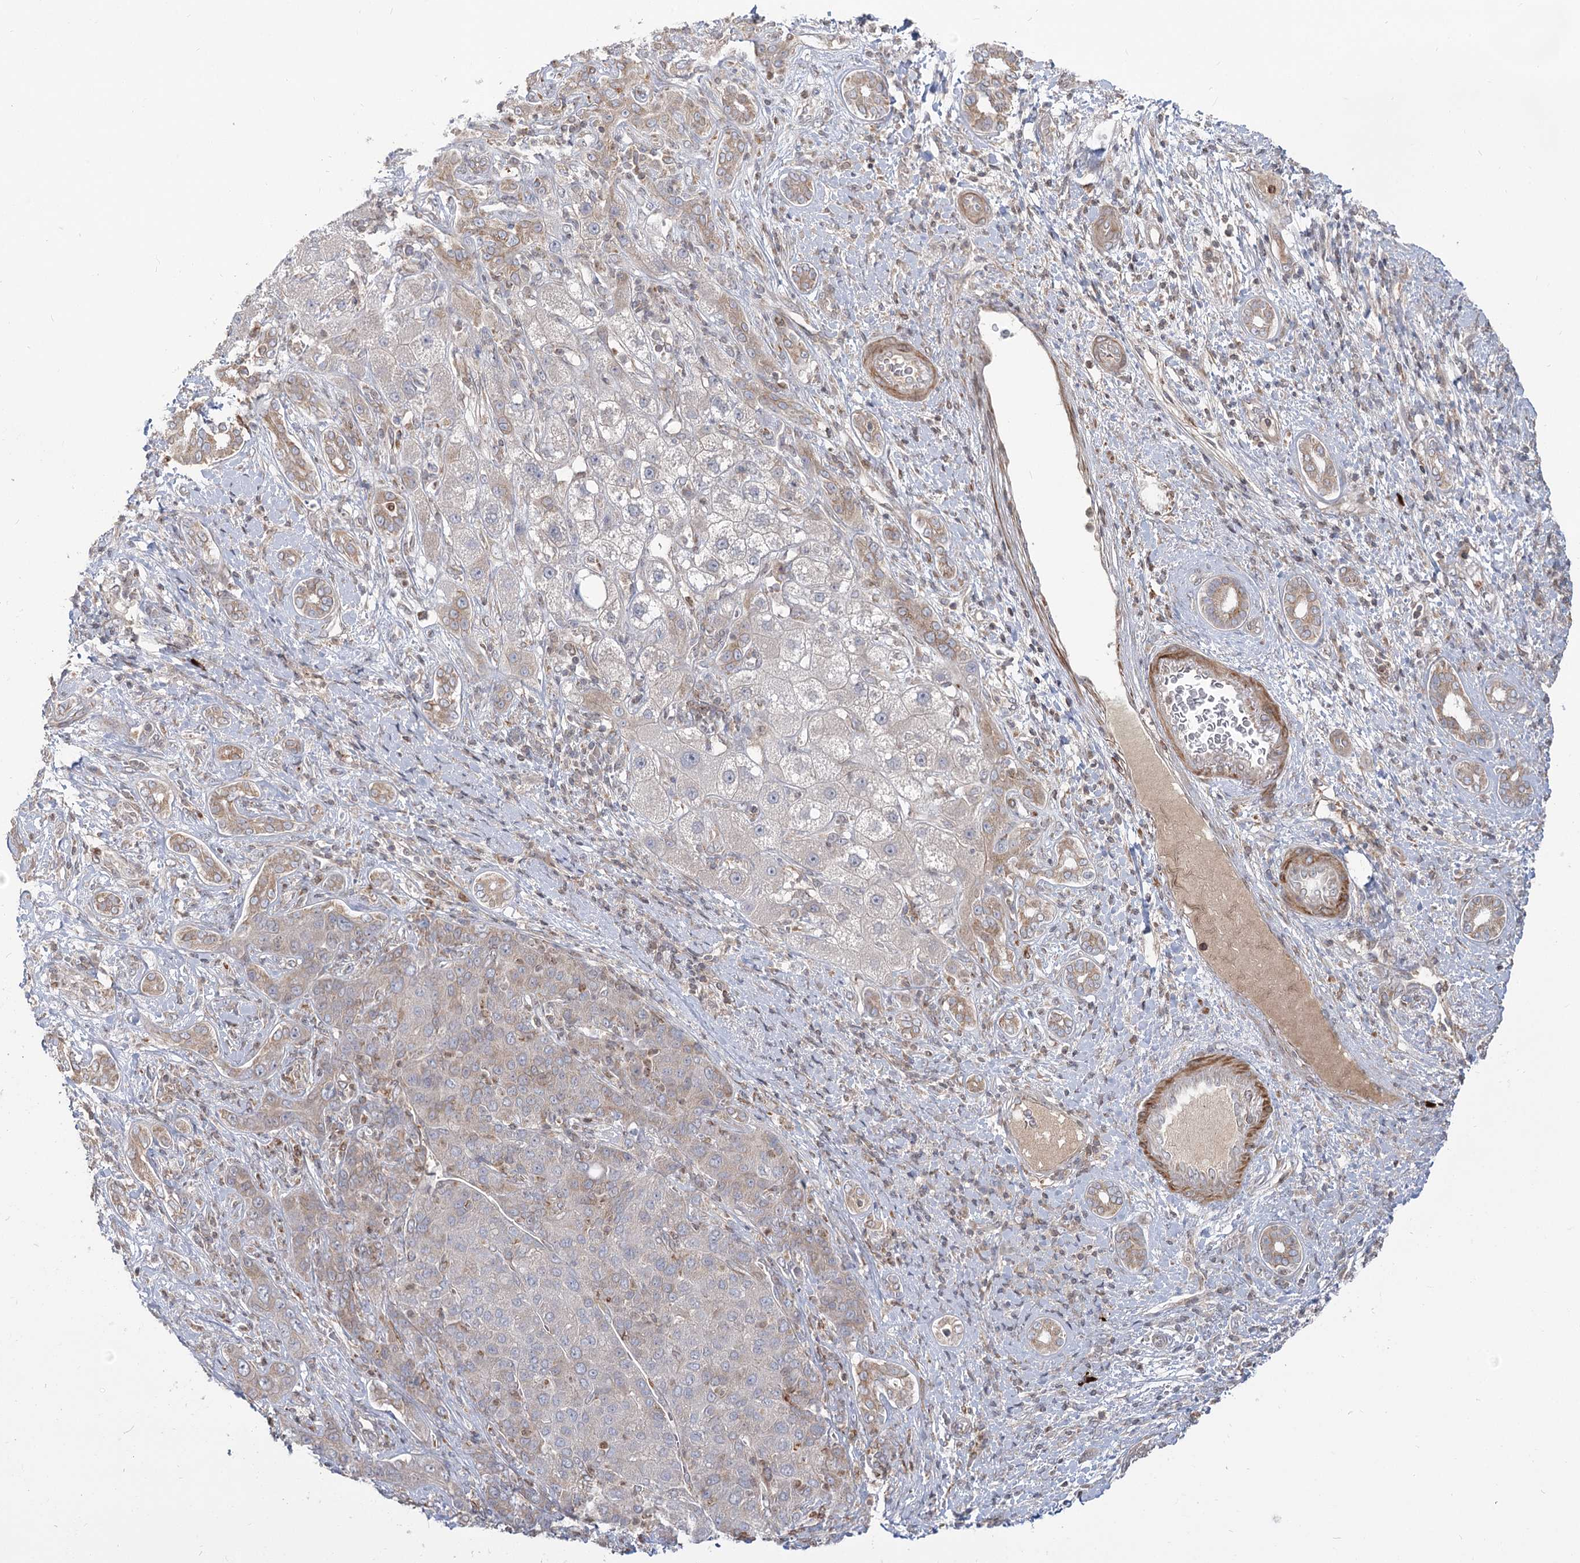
{"staining": {"intensity": "weak", "quantity": "<25%", "location": "cytoplasmic/membranous"}, "tissue": "liver cancer", "cell_type": "Tumor cells", "image_type": "cancer", "snomed": [{"axis": "morphology", "description": "Carcinoma, Hepatocellular, NOS"}, {"axis": "topography", "description": "Liver"}], "caption": "Tumor cells show no significant protein positivity in liver cancer. (DAB (3,3'-diaminobenzidine) IHC with hematoxylin counter stain).", "gene": "MTMR3", "patient": {"sex": "male", "age": 65}}